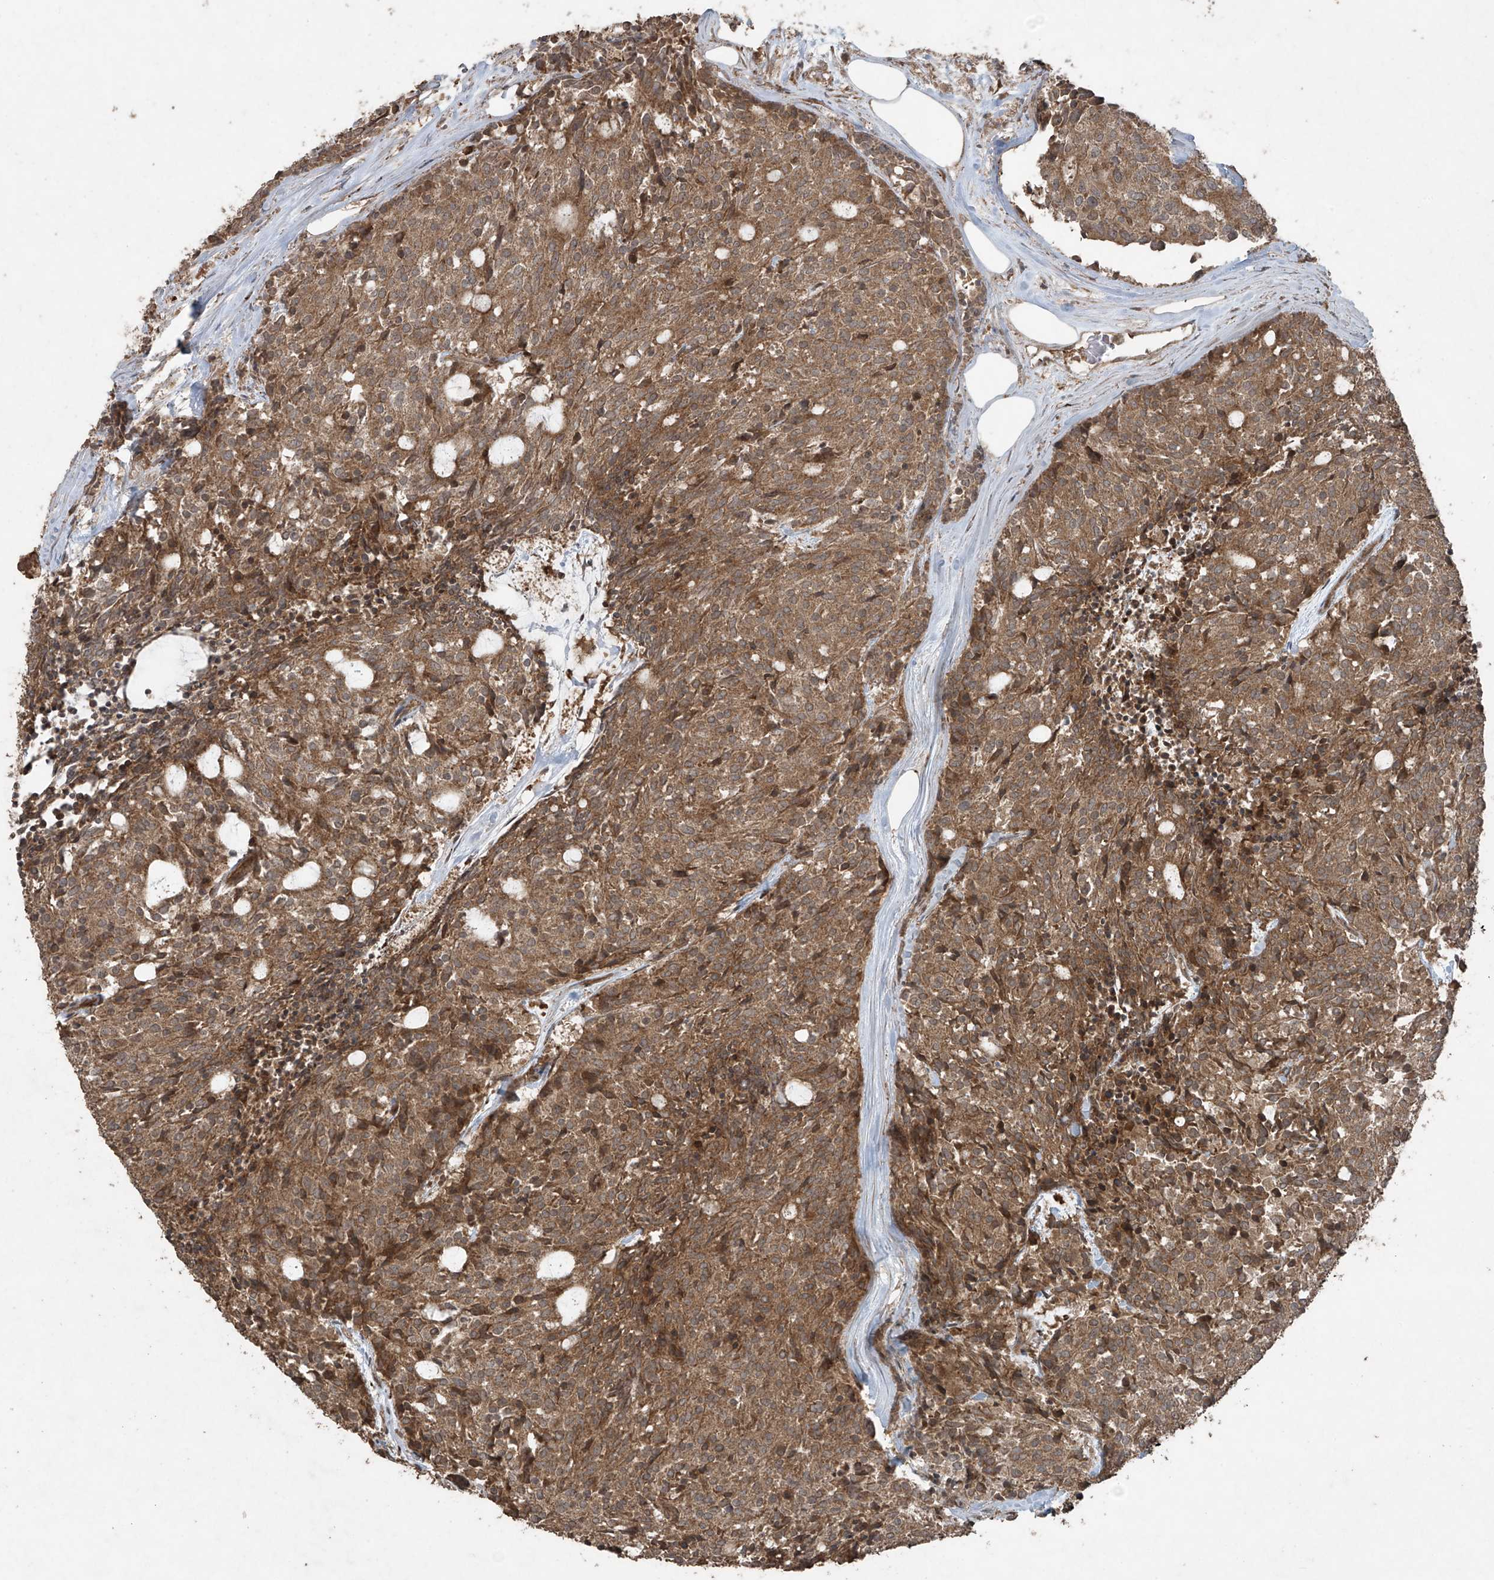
{"staining": {"intensity": "moderate", "quantity": ">75%", "location": "cytoplasmic/membranous"}, "tissue": "carcinoid", "cell_type": "Tumor cells", "image_type": "cancer", "snomed": [{"axis": "morphology", "description": "Carcinoid, malignant, NOS"}, {"axis": "topography", "description": "Pancreas"}], "caption": "The micrograph exhibits immunohistochemical staining of carcinoid. There is moderate cytoplasmic/membranous staining is identified in about >75% of tumor cells. (brown staining indicates protein expression, while blue staining denotes nuclei).", "gene": "PGPEP1", "patient": {"sex": "female", "age": 54}}